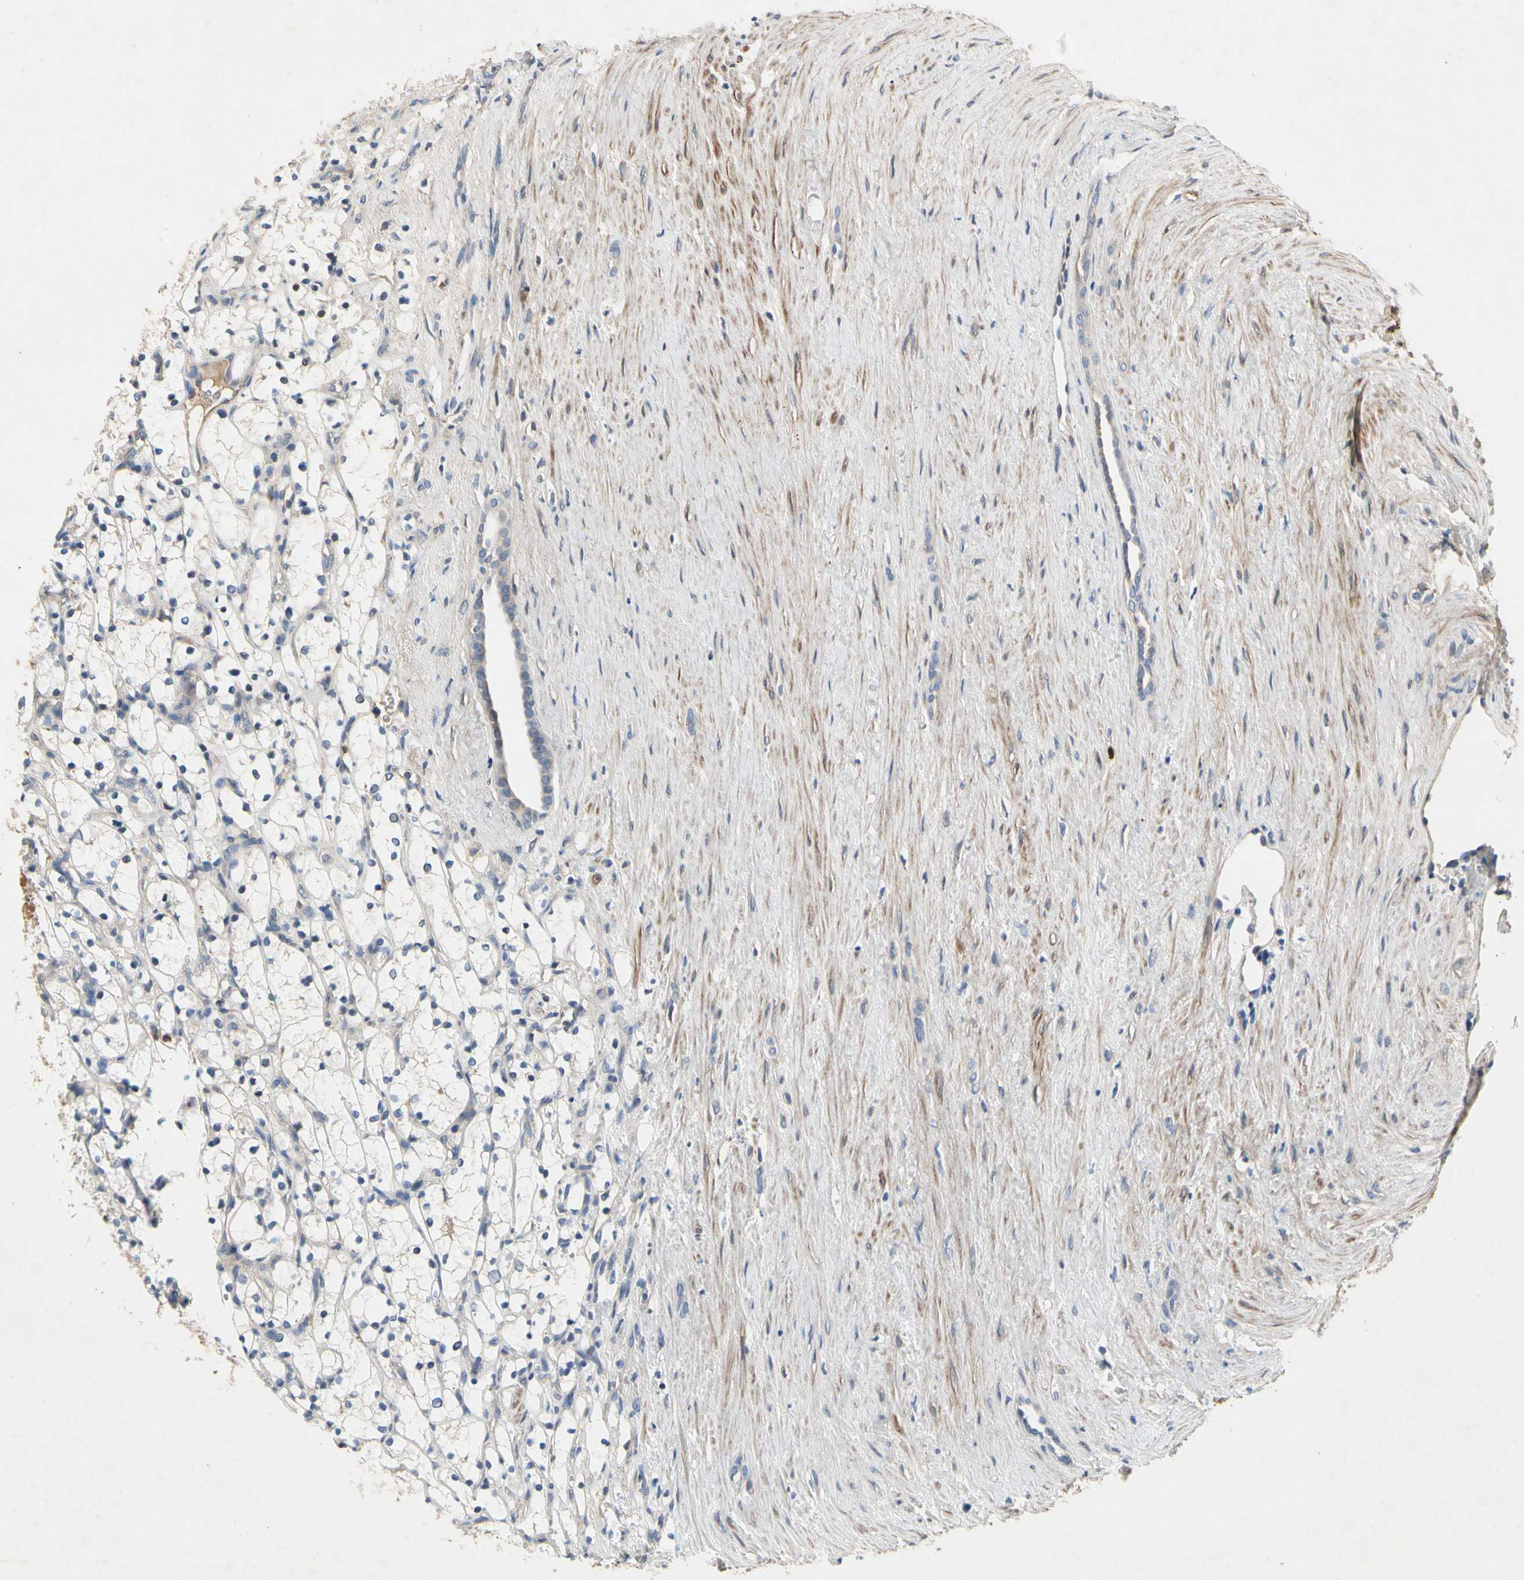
{"staining": {"intensity": "negative", "quantity": "none", "location": "none"}, "tissue": "renal cancer", "cell_type": "Tumor cells", "image_type": "cancer", "snomed": [{"axis": "morphology", "description": "Adenocarcinoma, NOS"}, {"axis": "topography", "description": "Kidney"}], "caption": "DAB (3,3'-diaminobenzidine) immunohistochemical staining of renal cancer displays no significant positivity in tumor cells. (Stains: DAB immunohistochemistry (IHC) with hematoxylin counter stain, Microscopy: brightfield microscopy at high magnification).", "gene": "CRTAC1", "patient": {"sex": "female", "age": 69}}